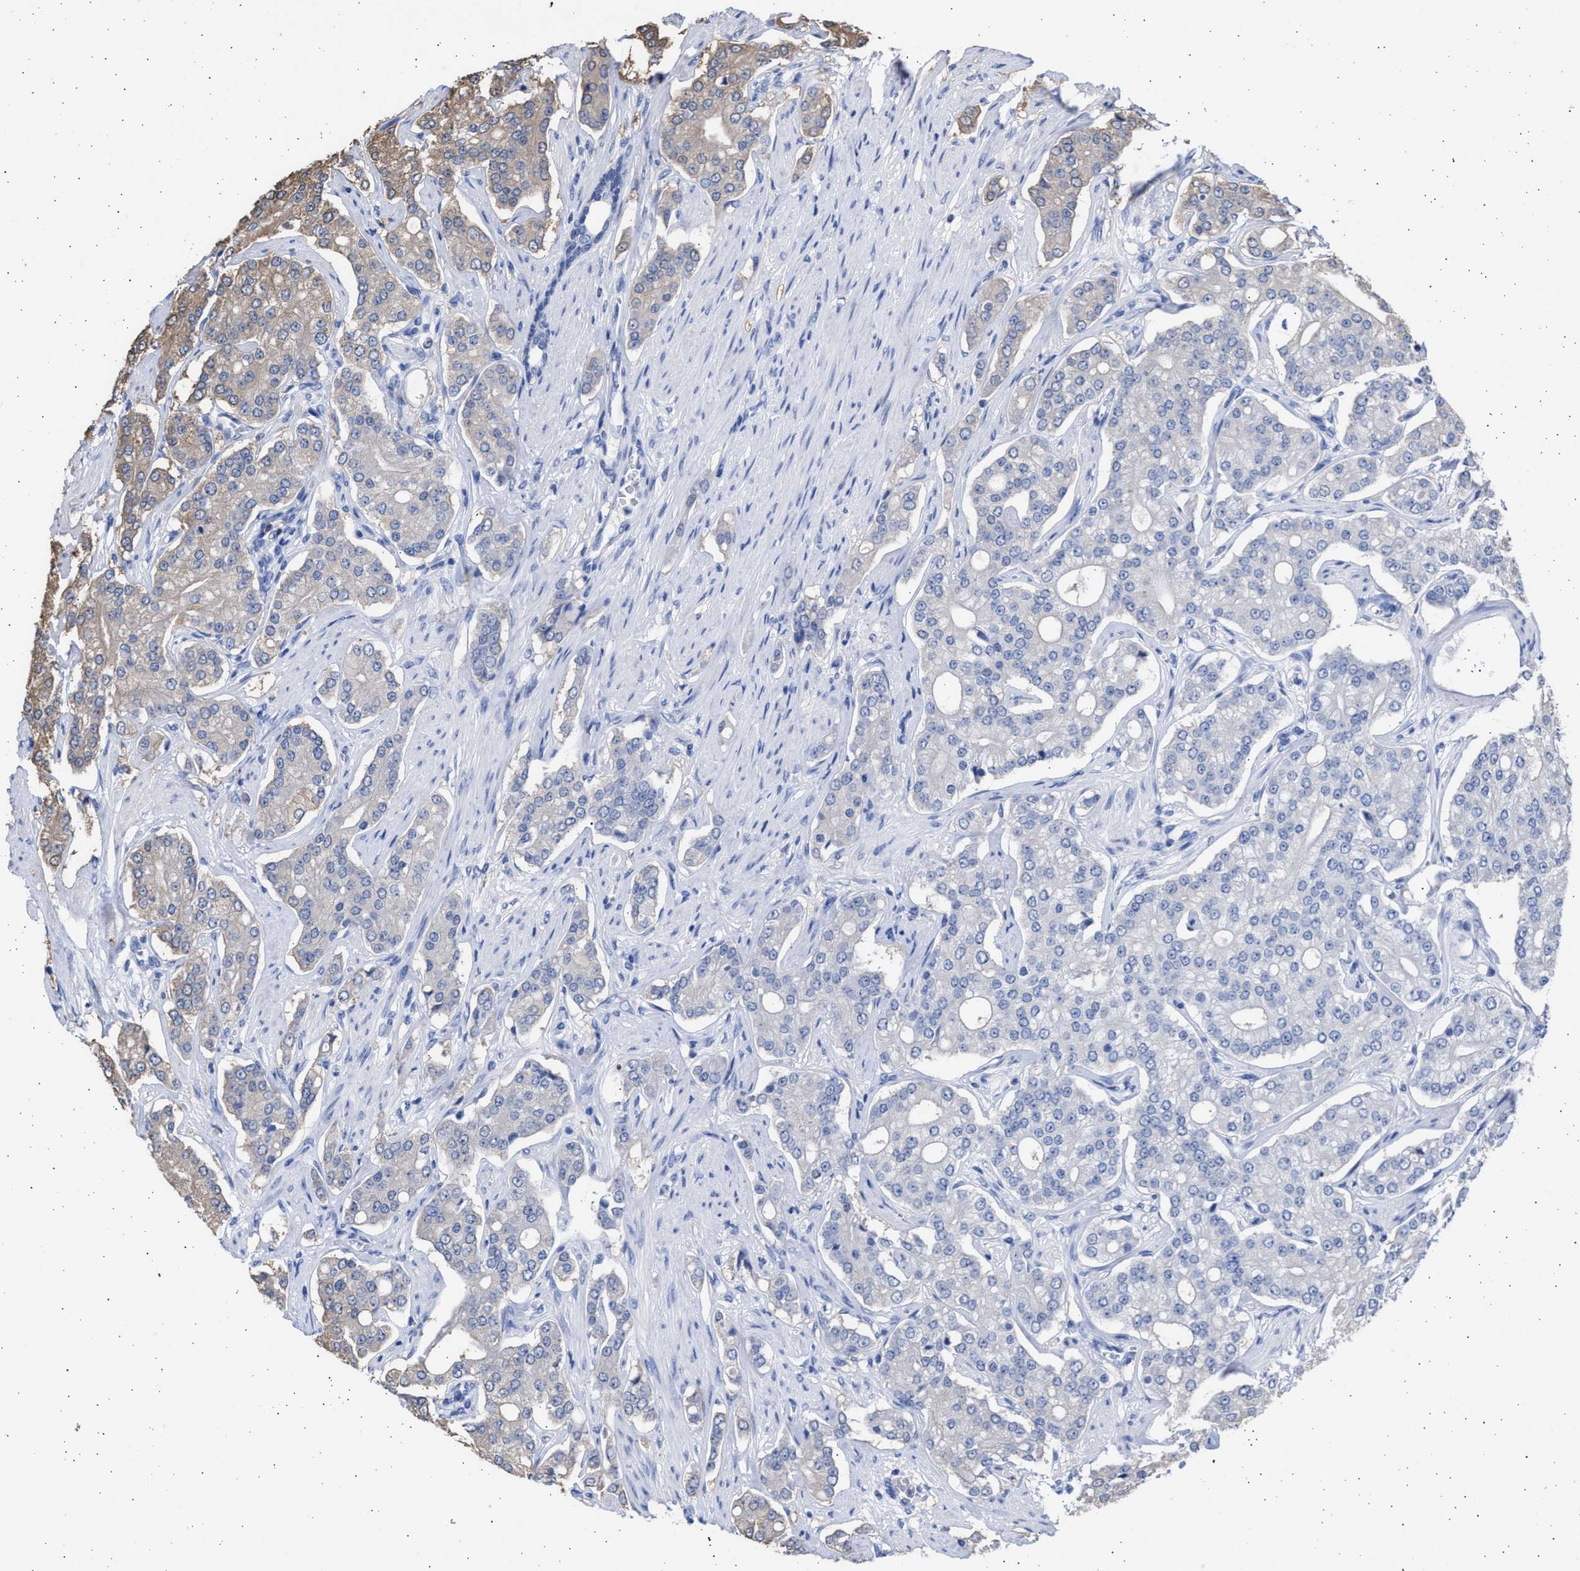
{"staining": {"intensity": "weak", "quantity": "<25%", "location": "cytoplasmic/membranous"}, "tissue": "prostate cancer", "cell_type": "Tumor cells", "image_type": "cancer", "snomed": [{"axis": "morphology", "description": "Adenocarcinoma, High grade"}, {"axis": "topography", "description": "Prostate"}], "caption": "Human high-grade adenocarcinoma (prostate) stained for a protein using immunohistochemistry (IHC) shows no positivity in tumor cells.", "gene": "ALDOC", "patient": {"sex": "male", "age": 71}}